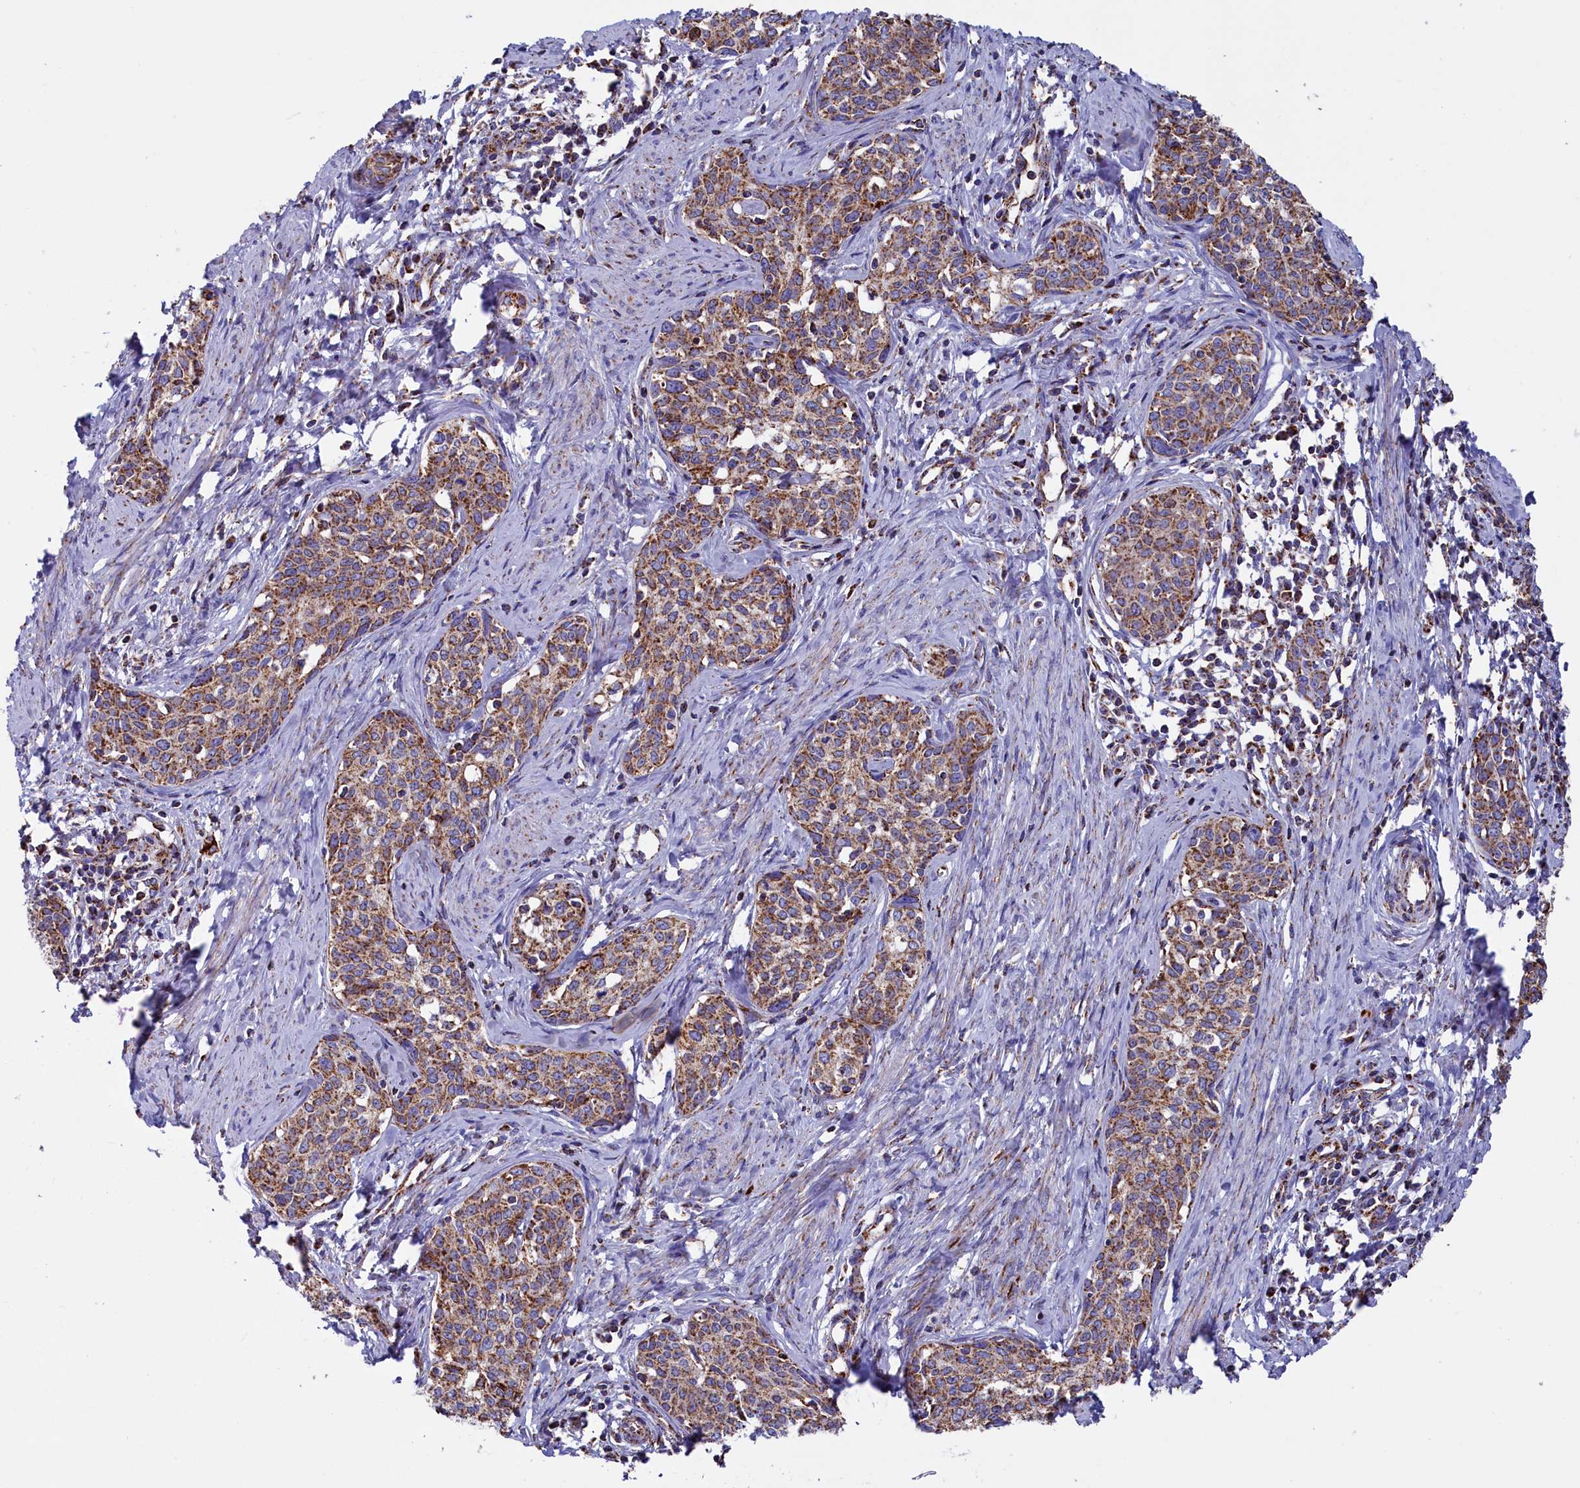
{"staining": {"intensity": "moderate", "quantity": ">75%", "location": "cytoplasmic/membranous"}, "tissue": "cervical cancer", "cell_type": "Tumor cells", "image_type": "cancer", "snomed": [{"axis": "morphology", "description": "Squamous cell carcinoma, NOS"}, {"axis": "topography", "description": "Cervix"}], "caption": "Immunohistochemistry (DAB) staining of squamous cell carcinoma (cervical) shows moderate cytoplasmic/membranous protein staining in approximately >75% of tumor cells.", "gene": "SLC39A3", "patient": {"sex": "female", "age": 52}}